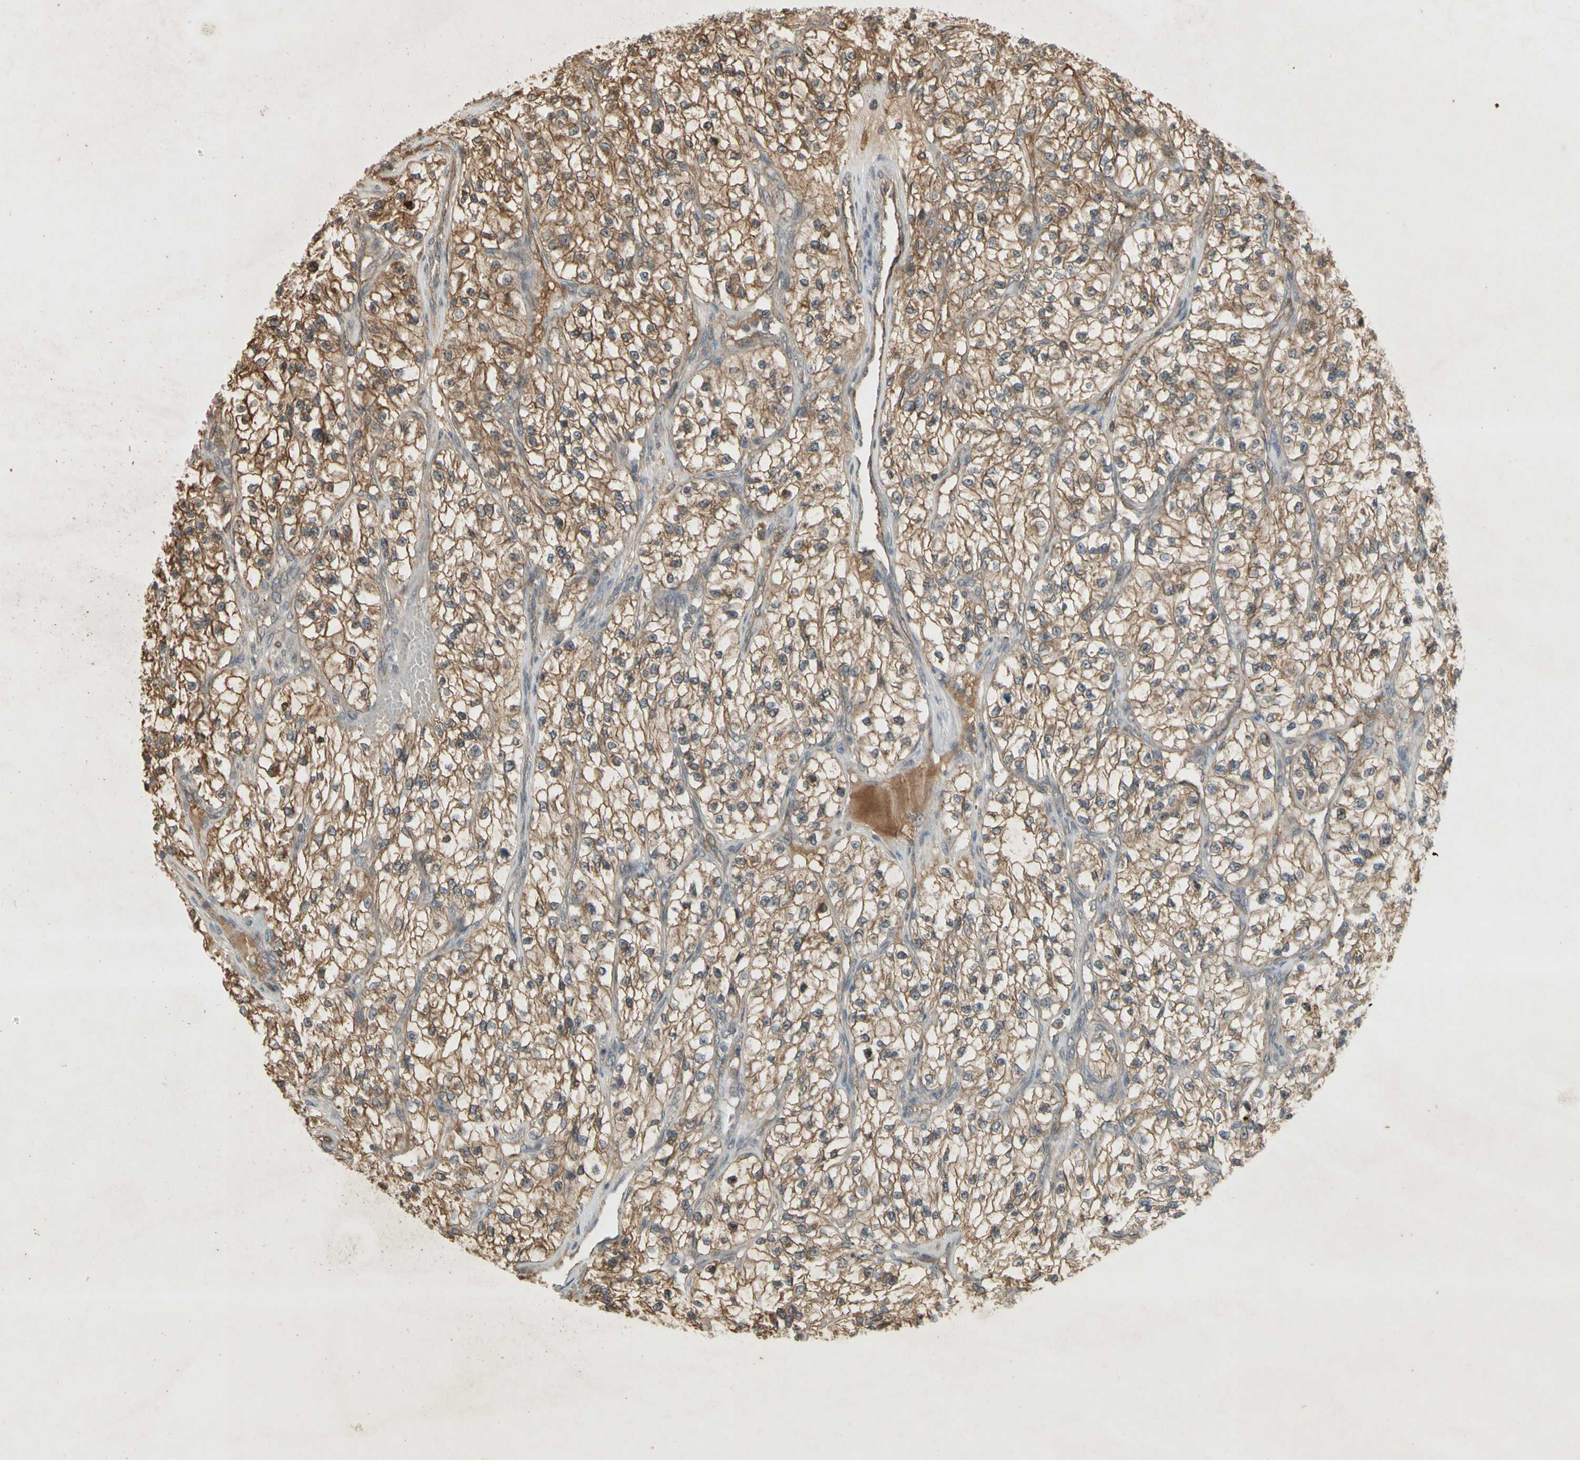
{"staining": {"intensity": "weak", "quantity": ">75%", "location": "cytoplasmic/membranous"}, "tissue": "renal cancer", "cell_type": "Tumor cells", "image_type": "cancer", "snomed": [{"axis": "morphology", "description": "Adenocarcinoma, NOS"}, {"axis": "topography", "description": "Kidney"}], "caption": "IHC image of renal cancer (adenocarcinoma) stained for a protein (brown), which exhibits low levels of weak cytoplasmic/membranous staining in about >75% of tumor cells.", "gene": "NRG4", "patient": {"sex": "female", "age": 57}}